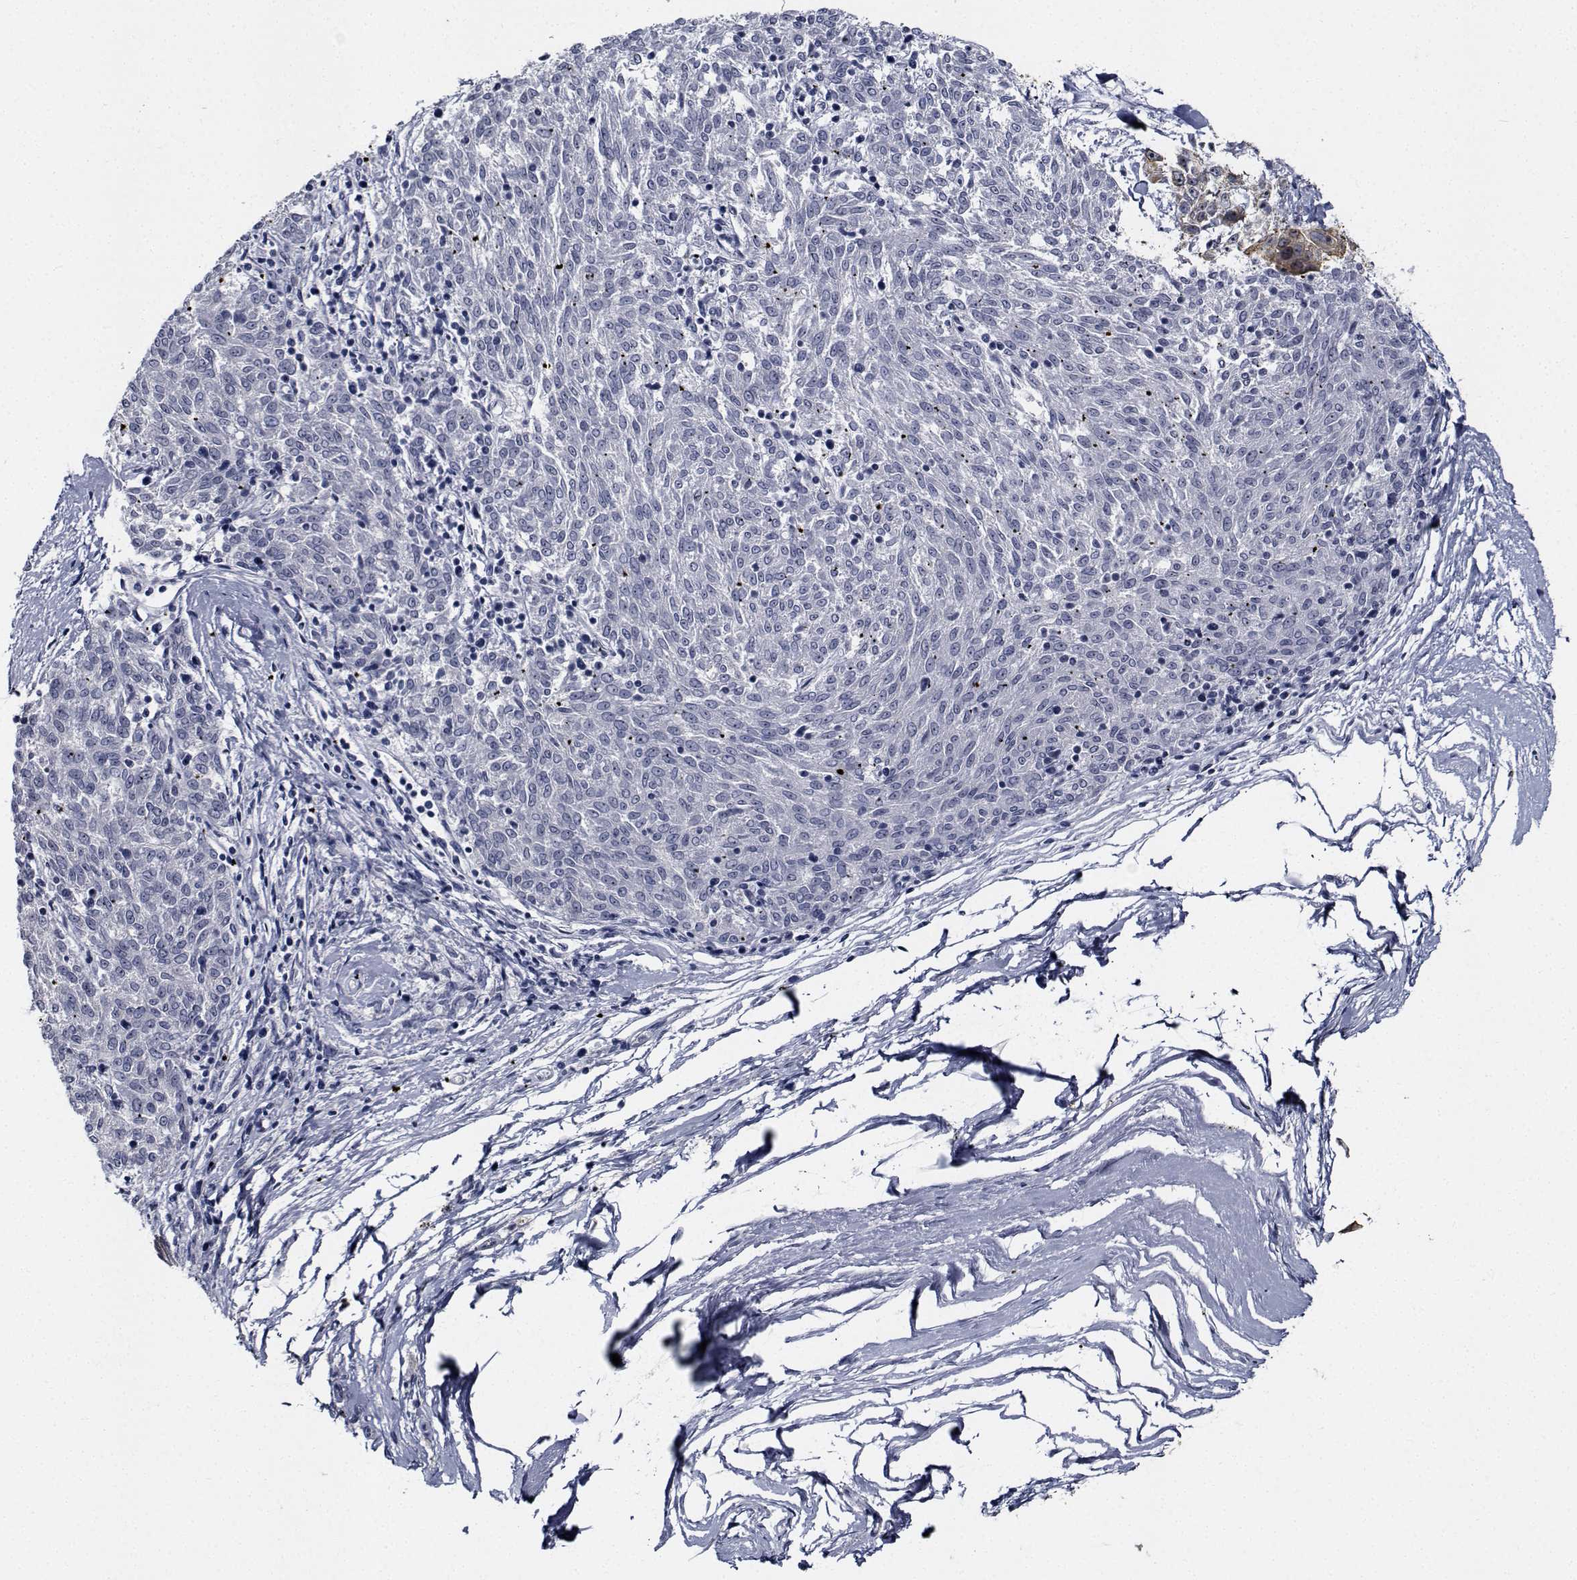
{"staining": {"intensity": "negative", "quantity": "none", "location": "none"}, "tissue": "melanoma", "cell_type": "Tumor cells", "image_type": "cancer", "snomed": [{"axis": "morphology", "description": "Malignant melanoma, NOS"}, {"axis": "topography", "description": "Skin"}], "caption": "DAB (3,3'-diaminobenzidine) immunohistochemical staining of human malignant melanoma displays no significant staining in tumor cells.", "gene": "NVL", "patient": {"sex": "female", "age": 72}}